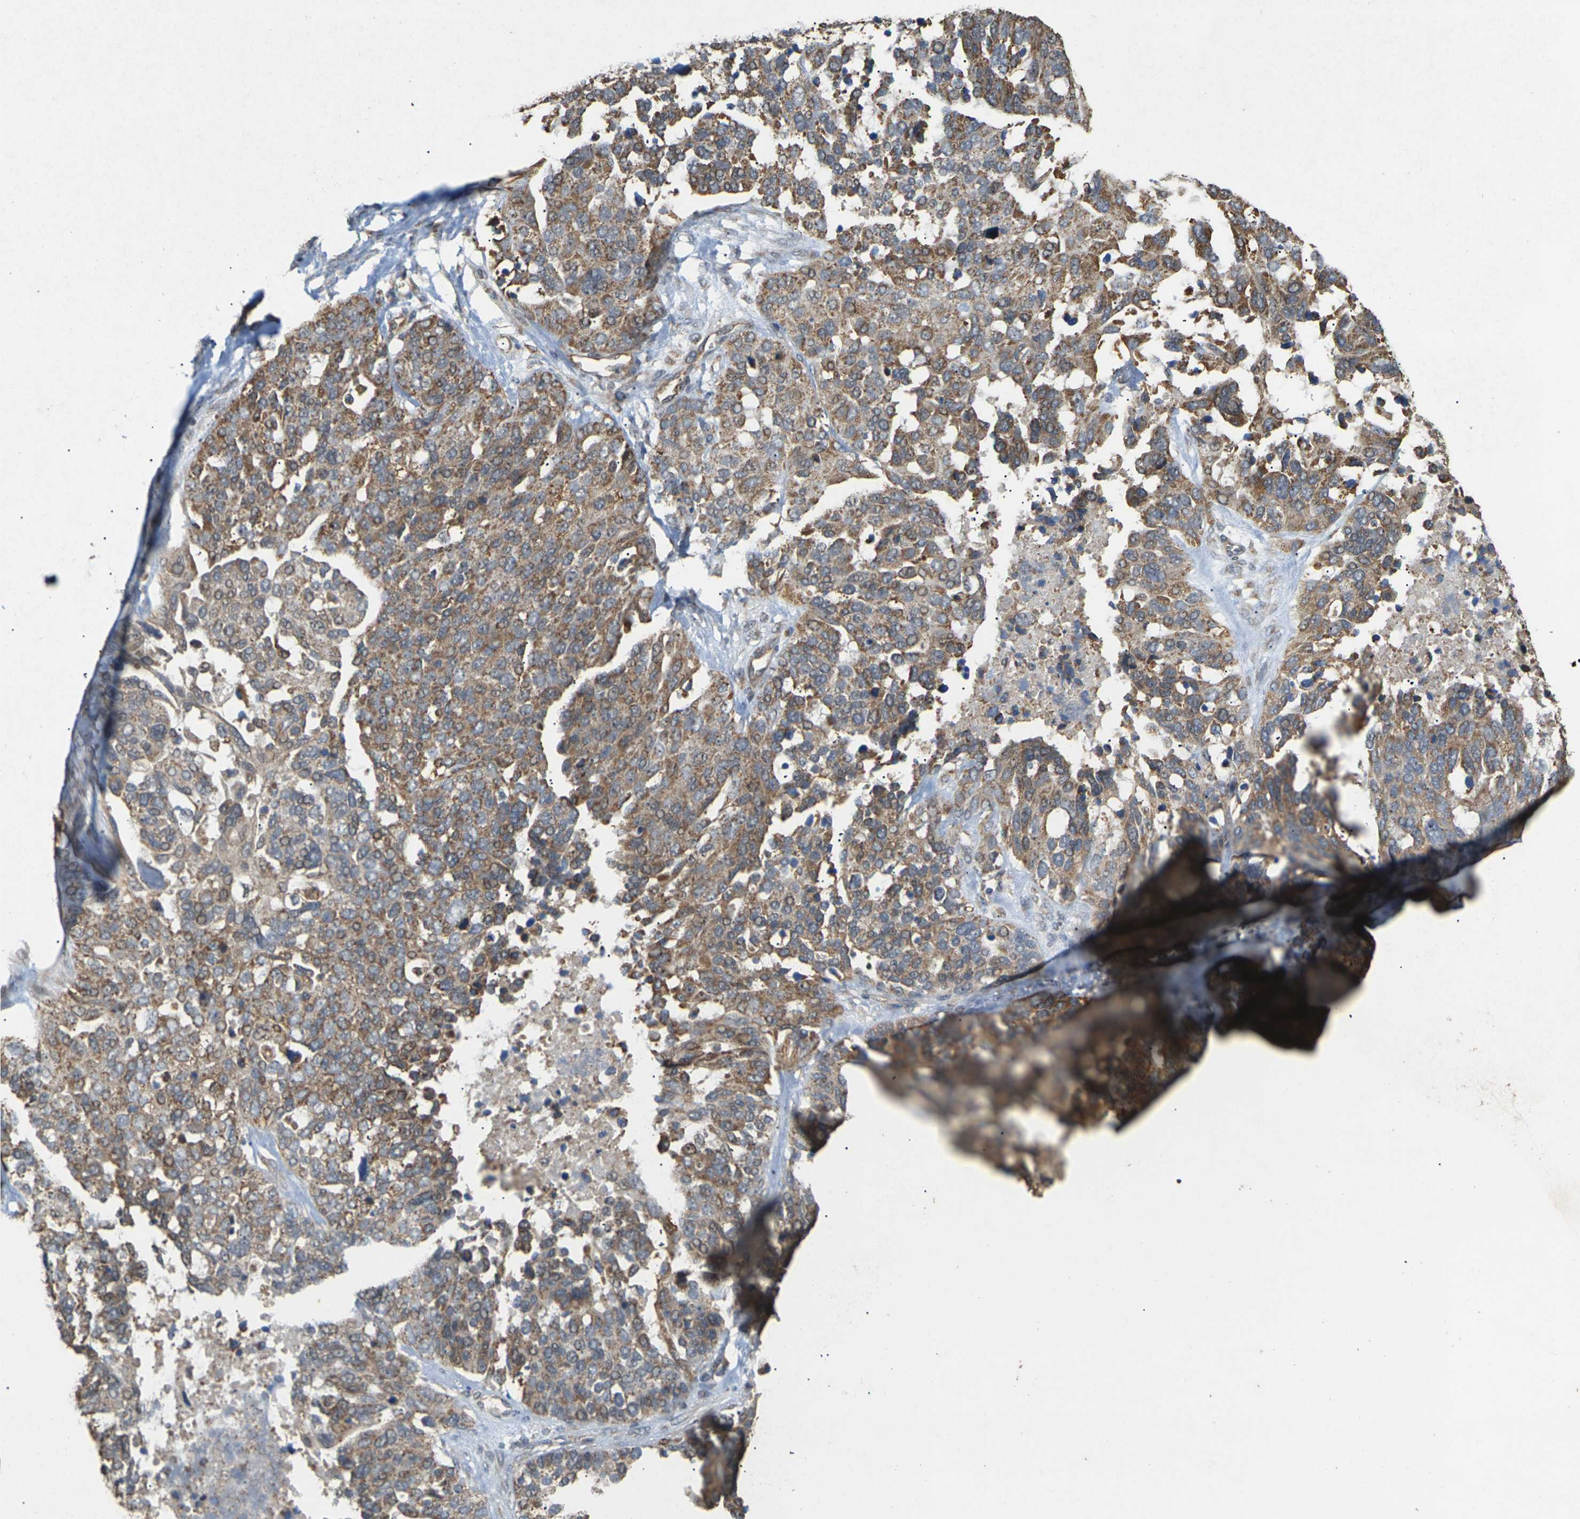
{"staining": {"intensity": "moderate", "quantity": ">75%", "location": "cytoplasmic/membranous"}, "tissue": "ovarian cancer", "cell_type": "Tumor cells", "image_type": "cancer", "snomed": [{"axis": "morphology", "description": "Cystadenocarcinoma, serous, NOS"}, {"axis": "topography", "description": "Ovary"}], "caption": "Immunohistochemical staining of ovarian serous cystadenocarcinoma displays medium levels of moderate cytoplasmic/membranous positivity in approximately >75% of tumor cells.", "gene": "KSR1", "patient": {"sex": "female", "age": 44}}